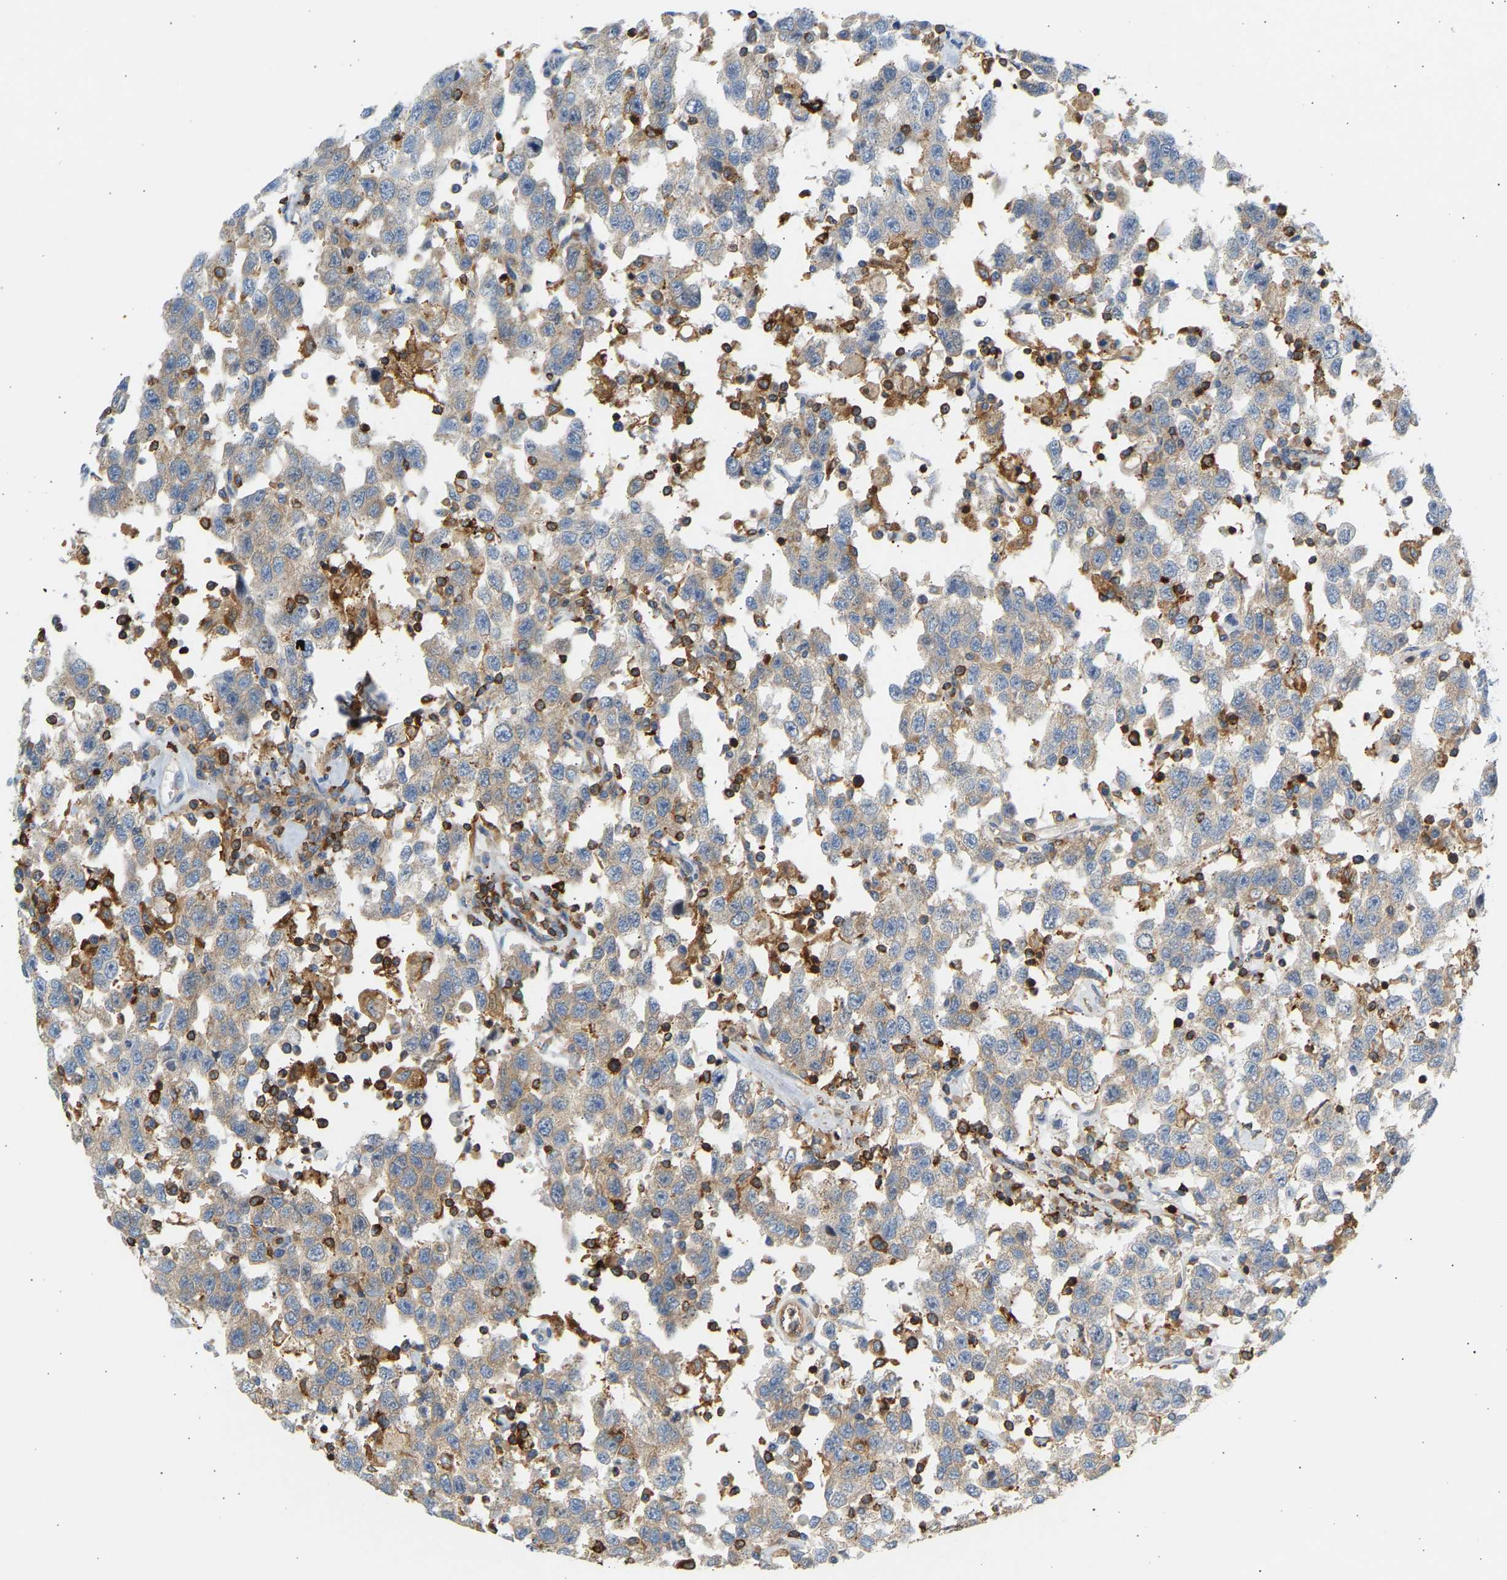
{"staining": {"intensity": "negative", "quantity": "none", "location": "none"}, "tissue": "testis cancer", "cell_type": "Tumor cells", "image_type": "cancer", "snomed": [{"axis": "morphology", "description": "Seminoma, NOS"}, {"axis": "topography", "description": "Testis"}], "caption": "A high-resolution image shows IHC staining of testis seminoma, which displays no significant staining in tumor cells. (Brightfield microscopy of DAB immunohistochemistry (IHC) at high magnification).", "gene": "FNBP1", "patient": {"sex": "male", "age": 41}}